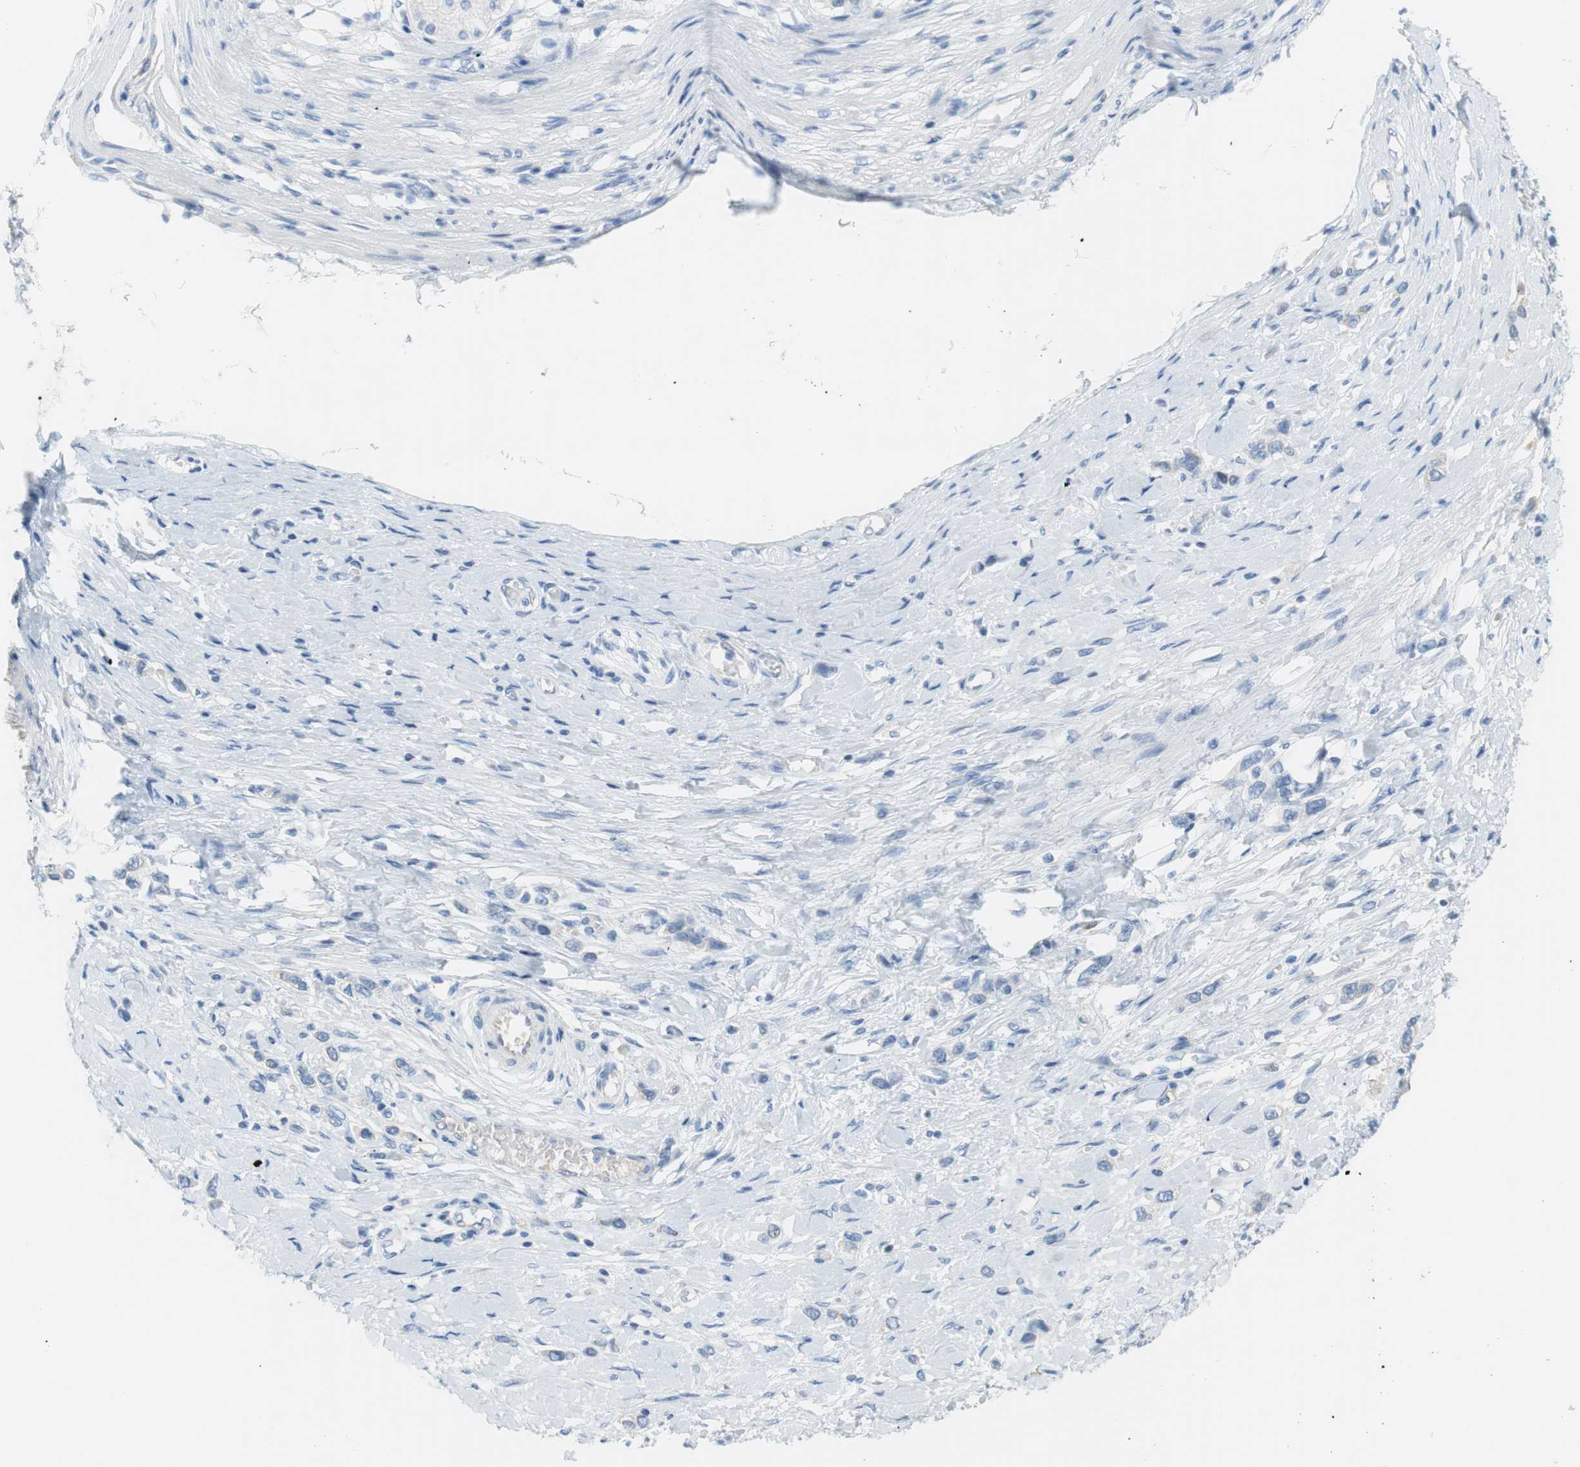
{"staining": {"intensity": "negative", "quantity": "none", "location": "none"}, "tissue": "stomach cancer", "cell_type": "Tumor cells", "image_type": "cancer", "snomed": [{"axis": "morphology", "description": "Normal tissue, NOS"}, {"axis": "morphology", "description": "Adenocarcinoma, NOS"}, {"axis": "topography", "description": "Stomach, upper"}, {"axis": "topography", "description": "Stomach"}], "caption": "An image of stomach cancer stained for a protein demonstrates no brown staining in tumor cells.", "gene": "MYH1", "patient": {"sex": "female", "age": 65}}